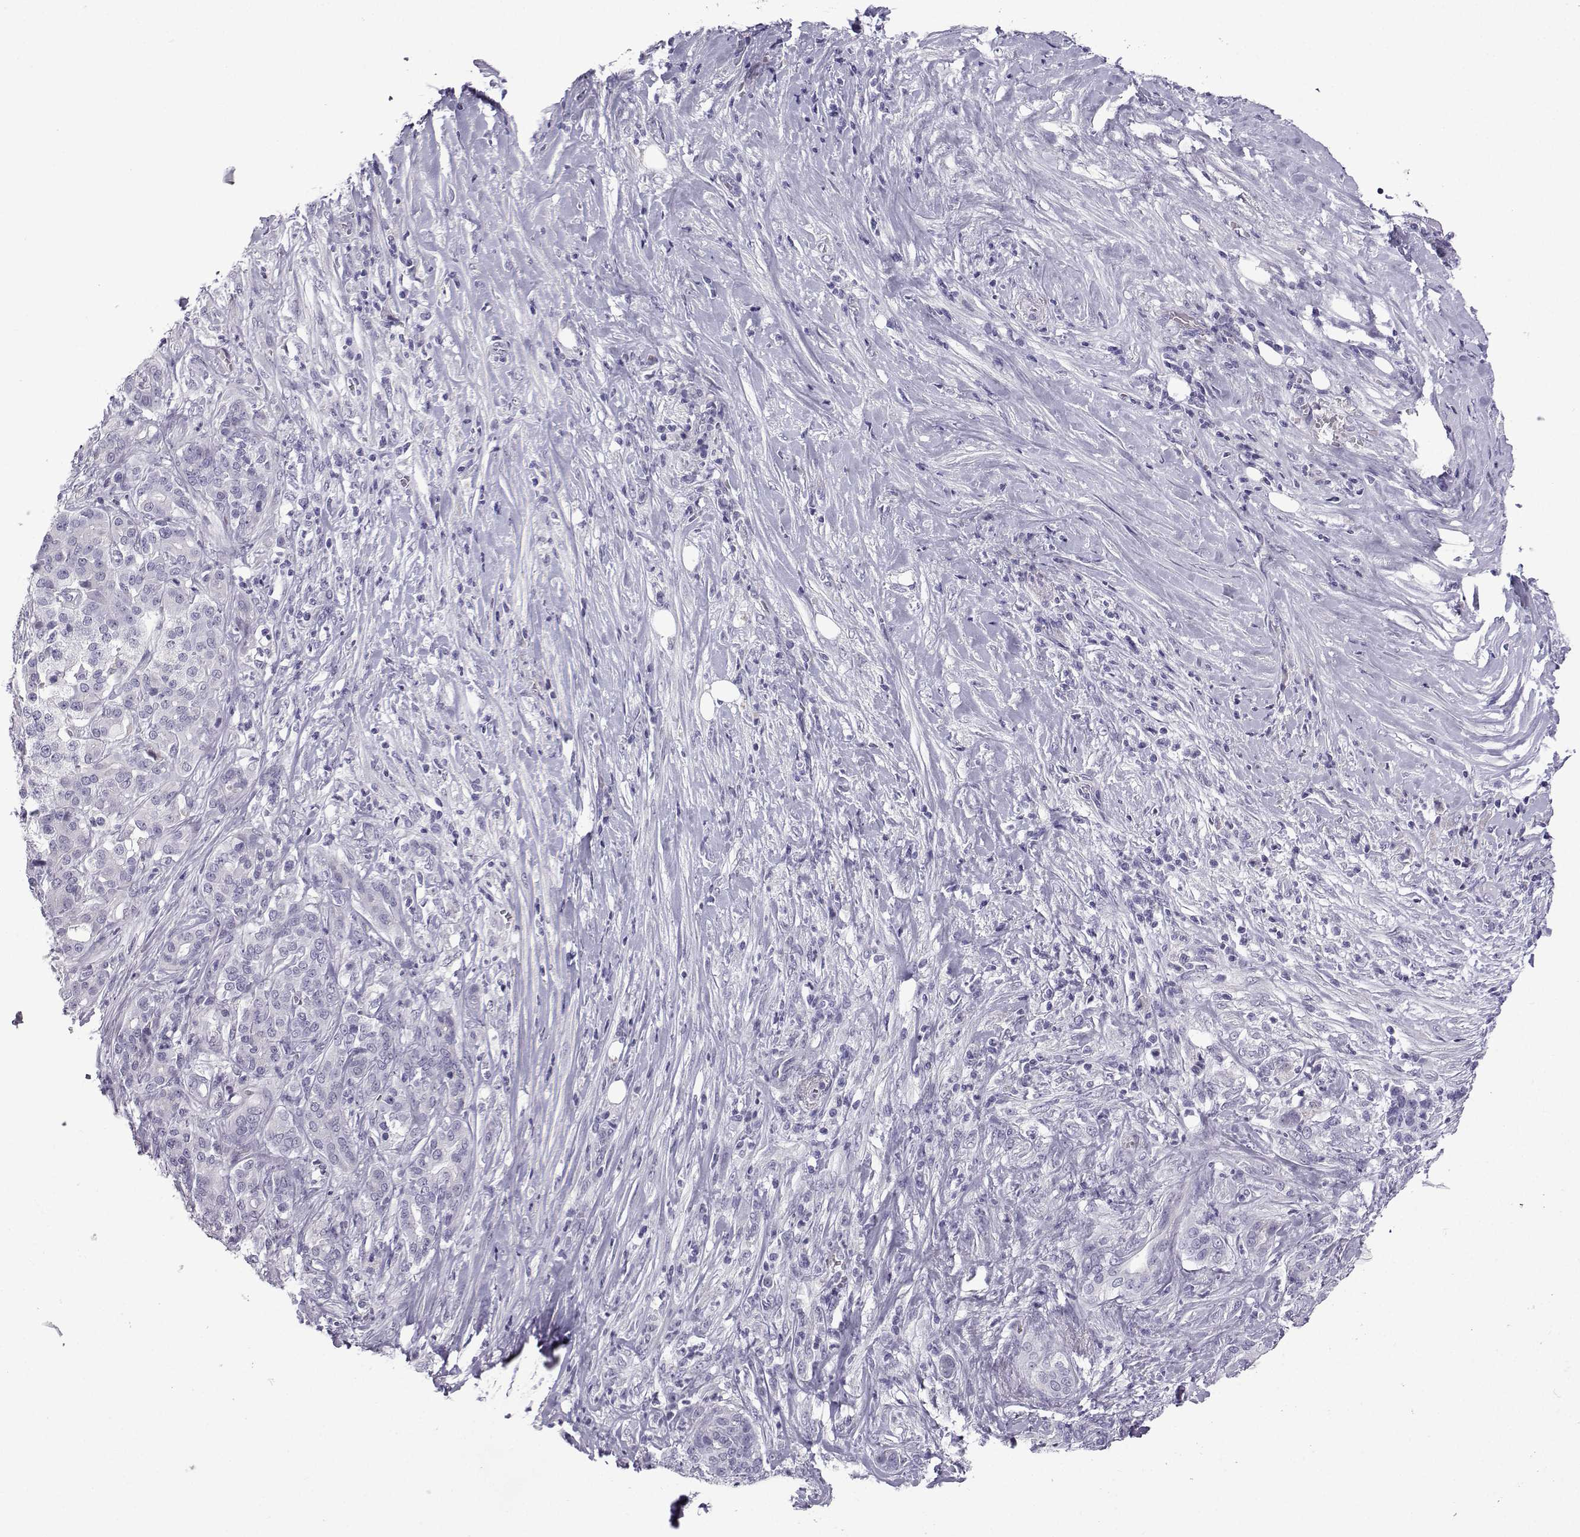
{"staining": {"intensity": "negative", "quantity": "none", "location": "none"}, "tissue": "pancreatic cancer", "cell_type": "Tumor cells", "image_type": "cancer", "snomed": [{"axis": "morphology", "description": "Adenocarcinoma, NOS"}, {"axis": "topography", "description": "Pancreas"}], "caption": "An immunohistochemistry (IHC) photomicrograph of adenocarcinoma (pancreatic) is shown. There is no staining in tumor cells of adenocarcinoma (pancreatic).", "gene": "CFAP53", "patient": {"sex": "male", "age": 57}}